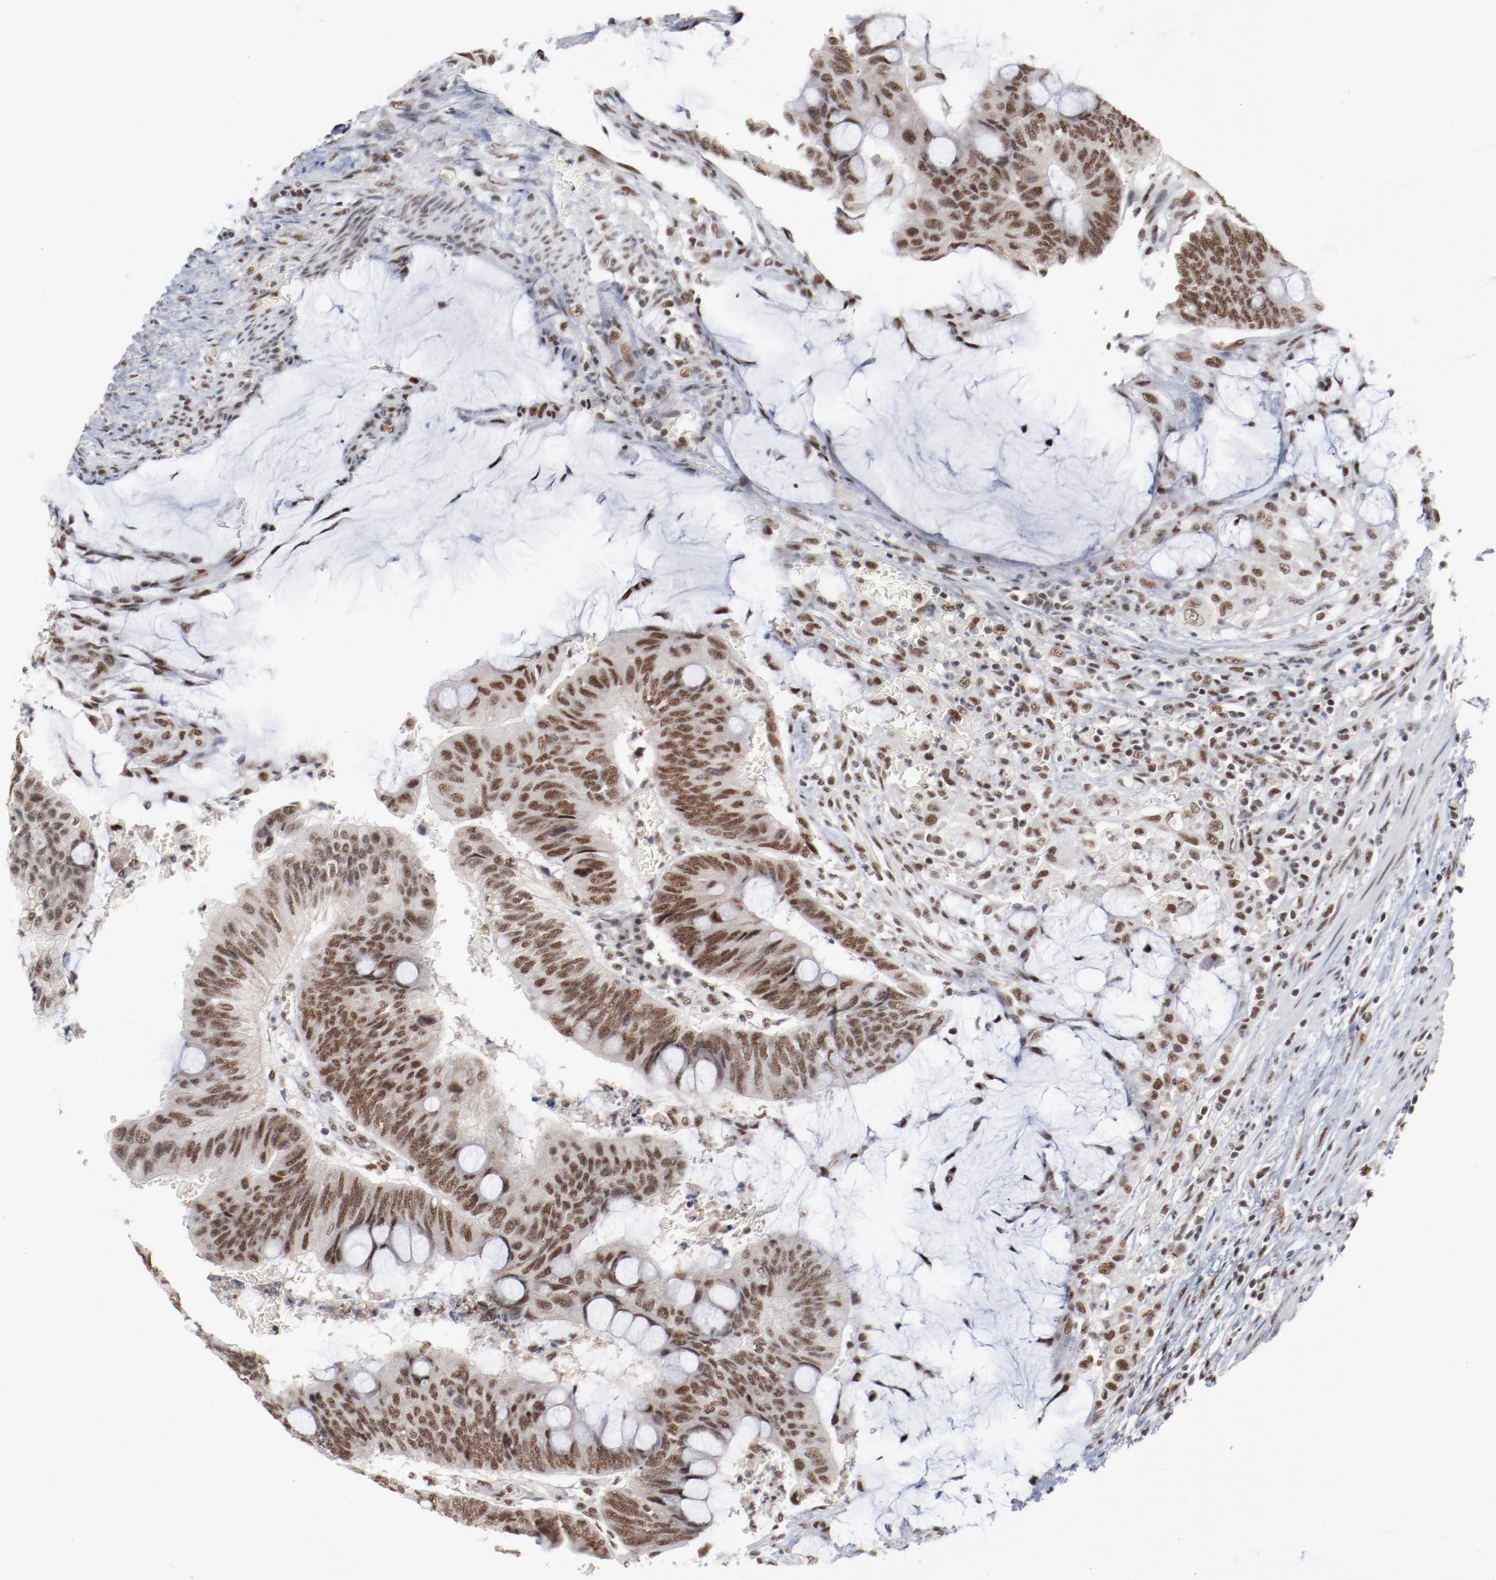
{"staining": {"intensity": "moderate", "quantity": ">75%", "location": "nuclear"}, "tissue": "colorectal cancer", "cell_type": "Tumor cells", "image_type": "cancer", "snomed": [{"axis": "morphology", "description": "Normal tissue, NOS"}, {"axis": "morphology", "description": "Adenocarcinoma, NOS"}, {"axis": "topography", "description": "Rectum"}], "caption": "Immunohistochemical staining of adenocarcinoma (colorectal) exhibits medium levels of moderate nuclear staining in about >75% of tumor cells. Using DAB (brown) and hematoxylin (blue) stains, captured at high magnification using brightfield microscopy.", "gene": "BUB3", "patient": {"sex": "male", "age": 92}}